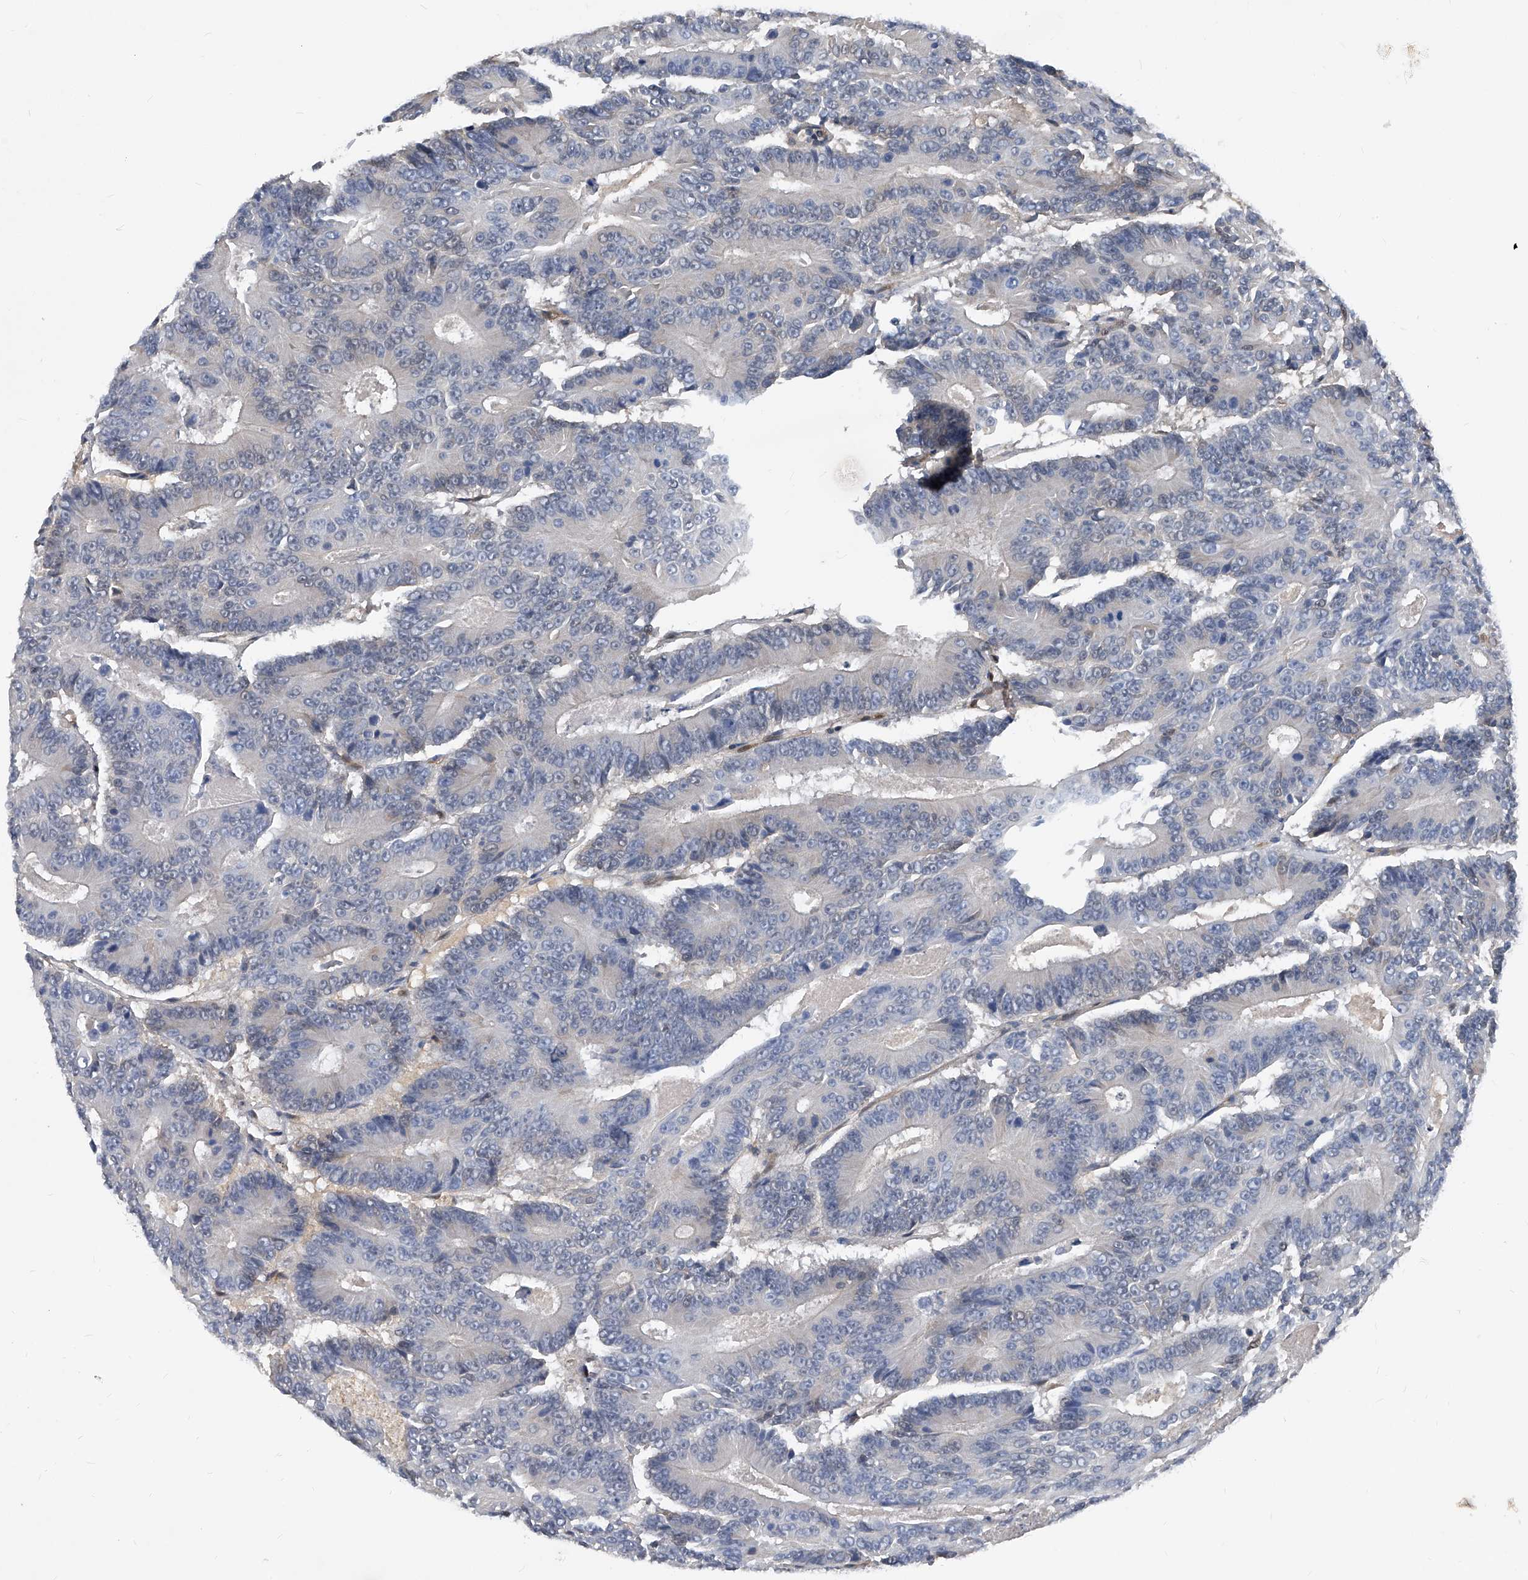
{"staining": {"intensity": "negative", "quantity": "none", "location": "none"}, "tissue": "colorectal cancer", "cell_type": "Tumor cells", "image_type": "cancer", "snomed": [{"axis": "morphology", "description": "Adenocarcinoma, NOS"}, {"axis": "topography", "description": "Colon"}], "caption": "IHC histopathology image of colorectal adenocarcinoma stained for a protein (brown), which exhibits no positivity in tumor cells.", "gene": "MAP2K6", "patient": {"sex": "male", "age": 83}}